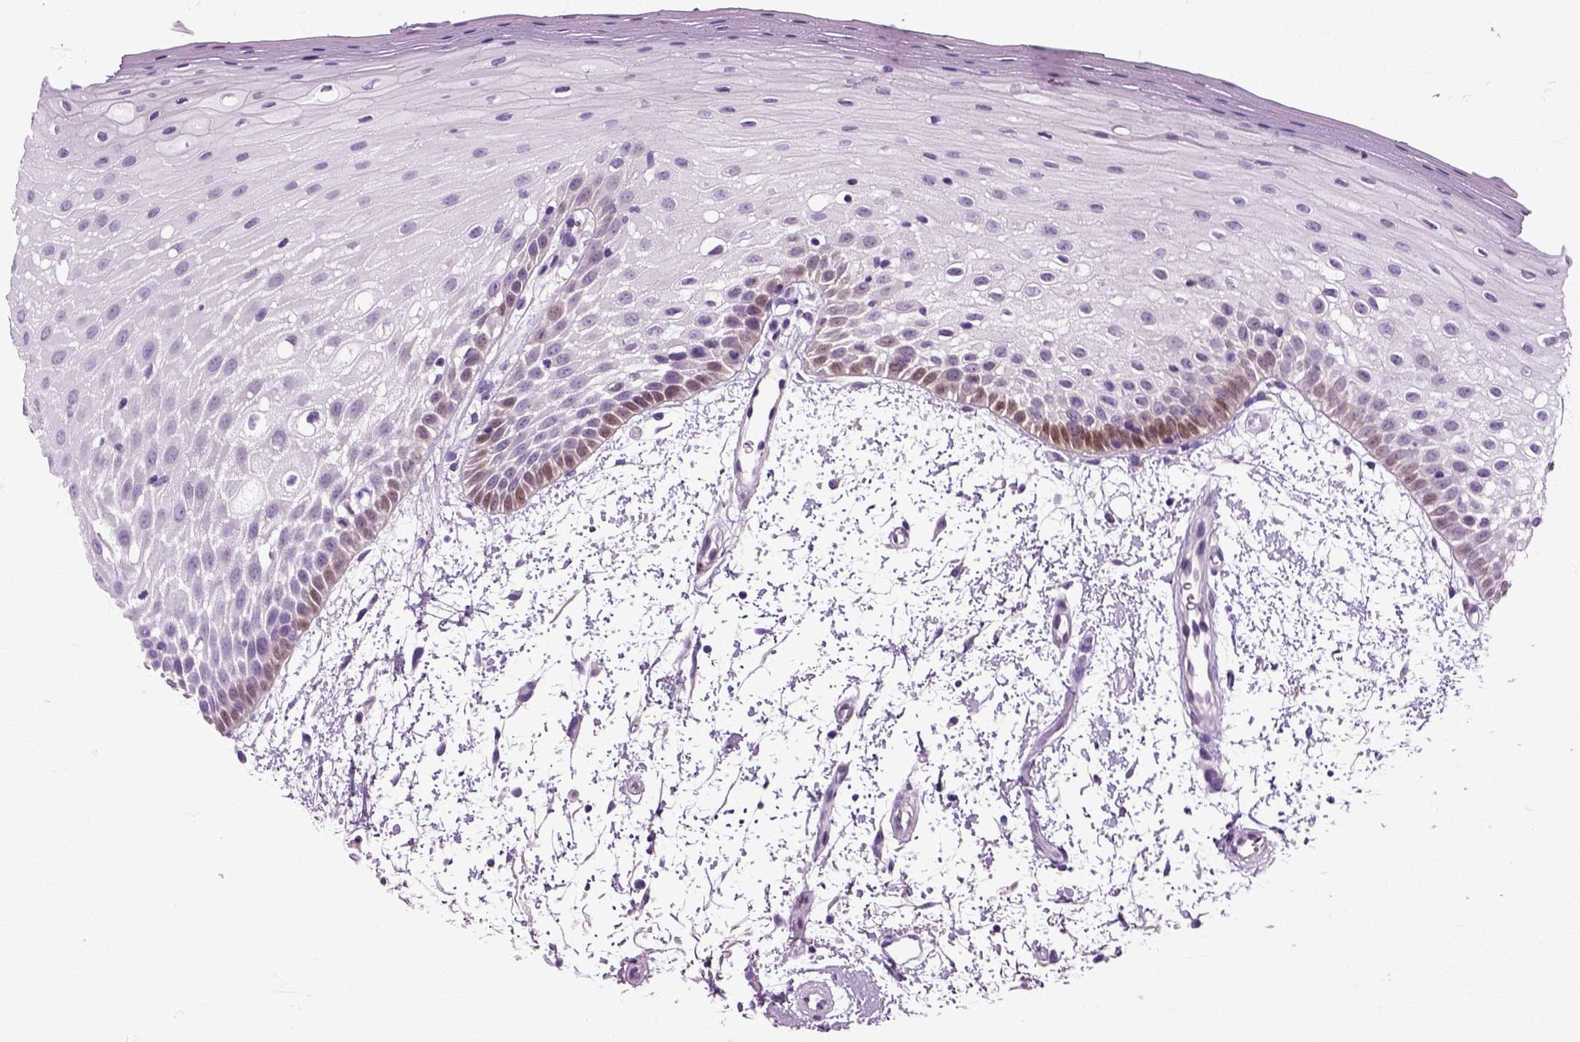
{"staining": {"intensity": "moderate", "quantity": "<25%", "location": "cytoplasmic/membranous,nuclear"}, "tissue": "oral mucosa", "cell_type": "Squamous epithelial cells", "image_type": "normal", "snomed": [{"axis": "morphology", "description": "Normal tissue, NOS"}, {"axis": "morphology", "description": "Squamous cell carcinoma, NOS"}, {"axis": "topography", "description": "Oral tissue"}, {"axis": "topography", "description": "Head-Neck"}], "caption": "Squamous epithelial cells demonstrate low levels of moderate cytoplasmic/membranous,nuclear positivity in approximately <25% of cells in normal oral mucosa. (DAB (3,3'-diaminobenzidine) IHC with brightfield microscopy, high magnification).", "gene": "HSPA2", "patient": {"sex": "female", "age": 75}}